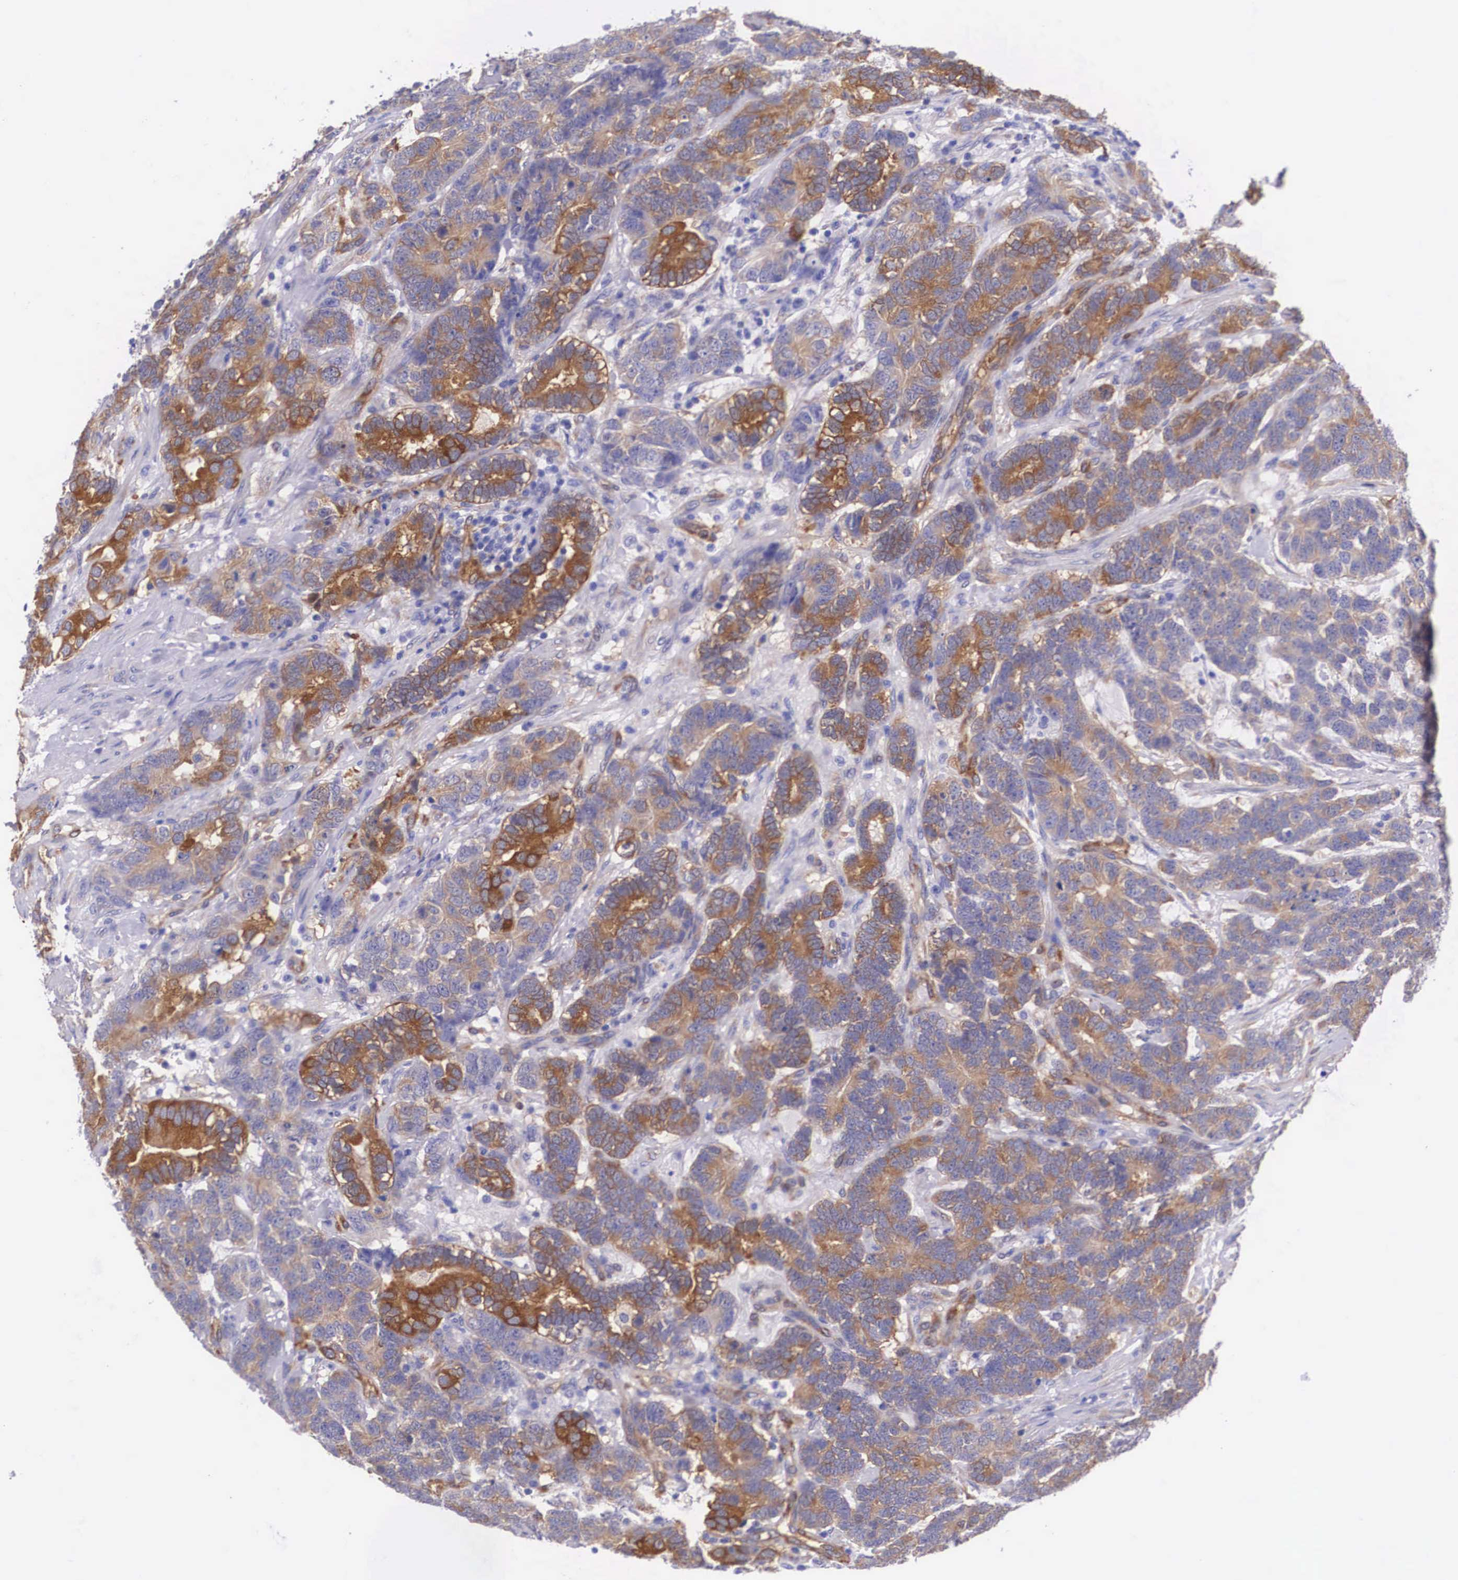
{"staining": {"intensity": "strong", "quantity": "25%-75%", "location": "cytoplasmic/membranous"}, "tissue": "testis cancer", "cell_type": "Tumor cells", "image_type": "cancer", "snomed": [{"axis": "morphology", "description": "Carcinoma, Embryonal, NOS"}, {"axis": "topography", "description": "Testis"}], "caption": "Tumor cells display strong cytoplasmic/membranous expression in approximately 25%-75% of cells in testis cancer (embryonal carcinoma).", "gene": "BCAR1", "patient": {"sex": "male", "age": 26}}